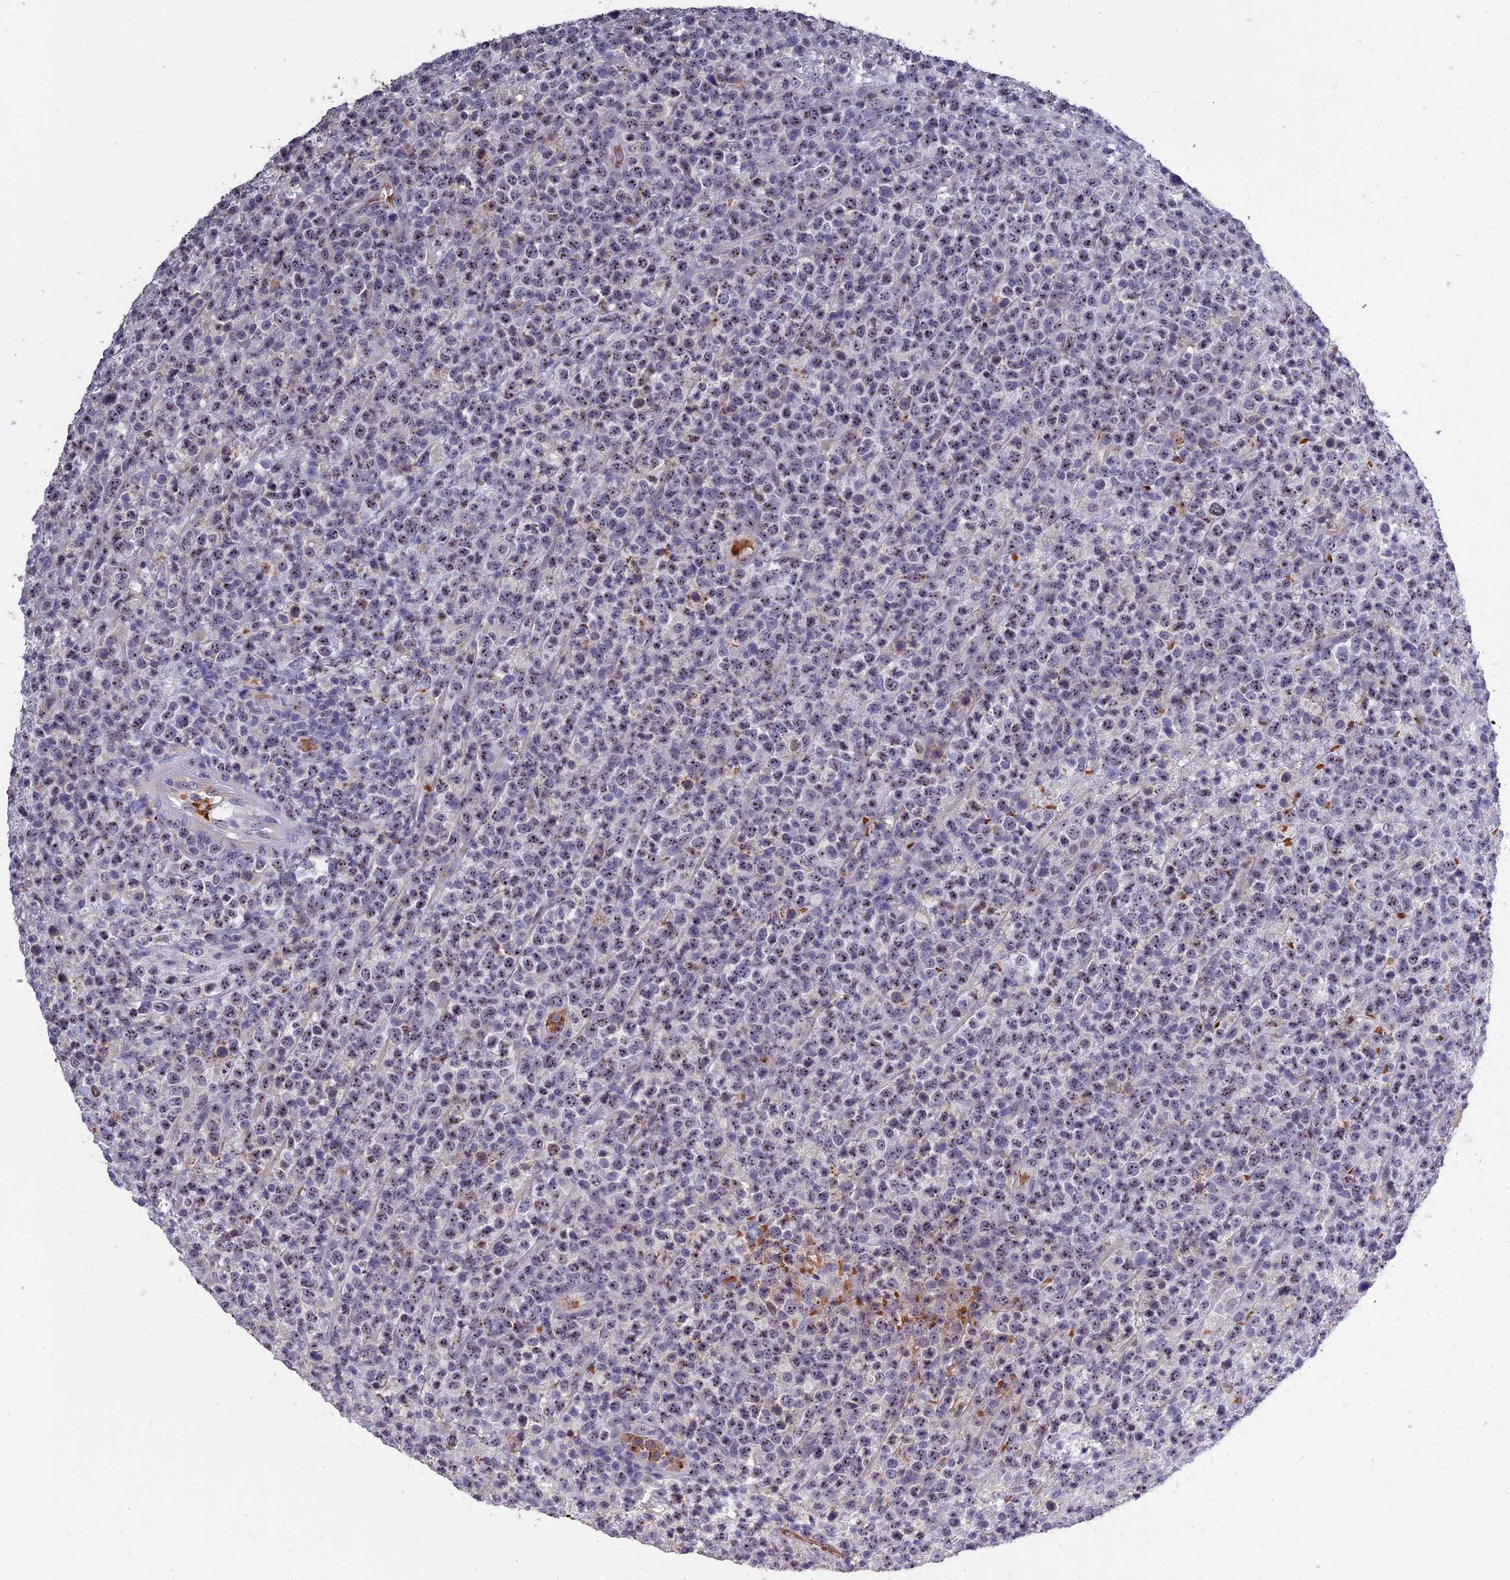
{"staining": {"intensity": "moderate", "quantity": ">75%", "location": "nuclear"}, "tissue": "lymphoma", "cell_type": "Tumor cells", "image_type": "cancer", "snomed": [{"axis": "morphology", "description": "Malignant lymphoma, non-Hodgkin's type, High grade"}, {"axis": "topography", "description": "Colon"}], "caption": "Tumor cells show medium levels of moderate nuclear expression in about >75% of cells in human malignant lymphoma, non-Hodgkin's type (high-grade).", "gene": "KNOP1", "patient": {"sex": "female", "age": 53}}